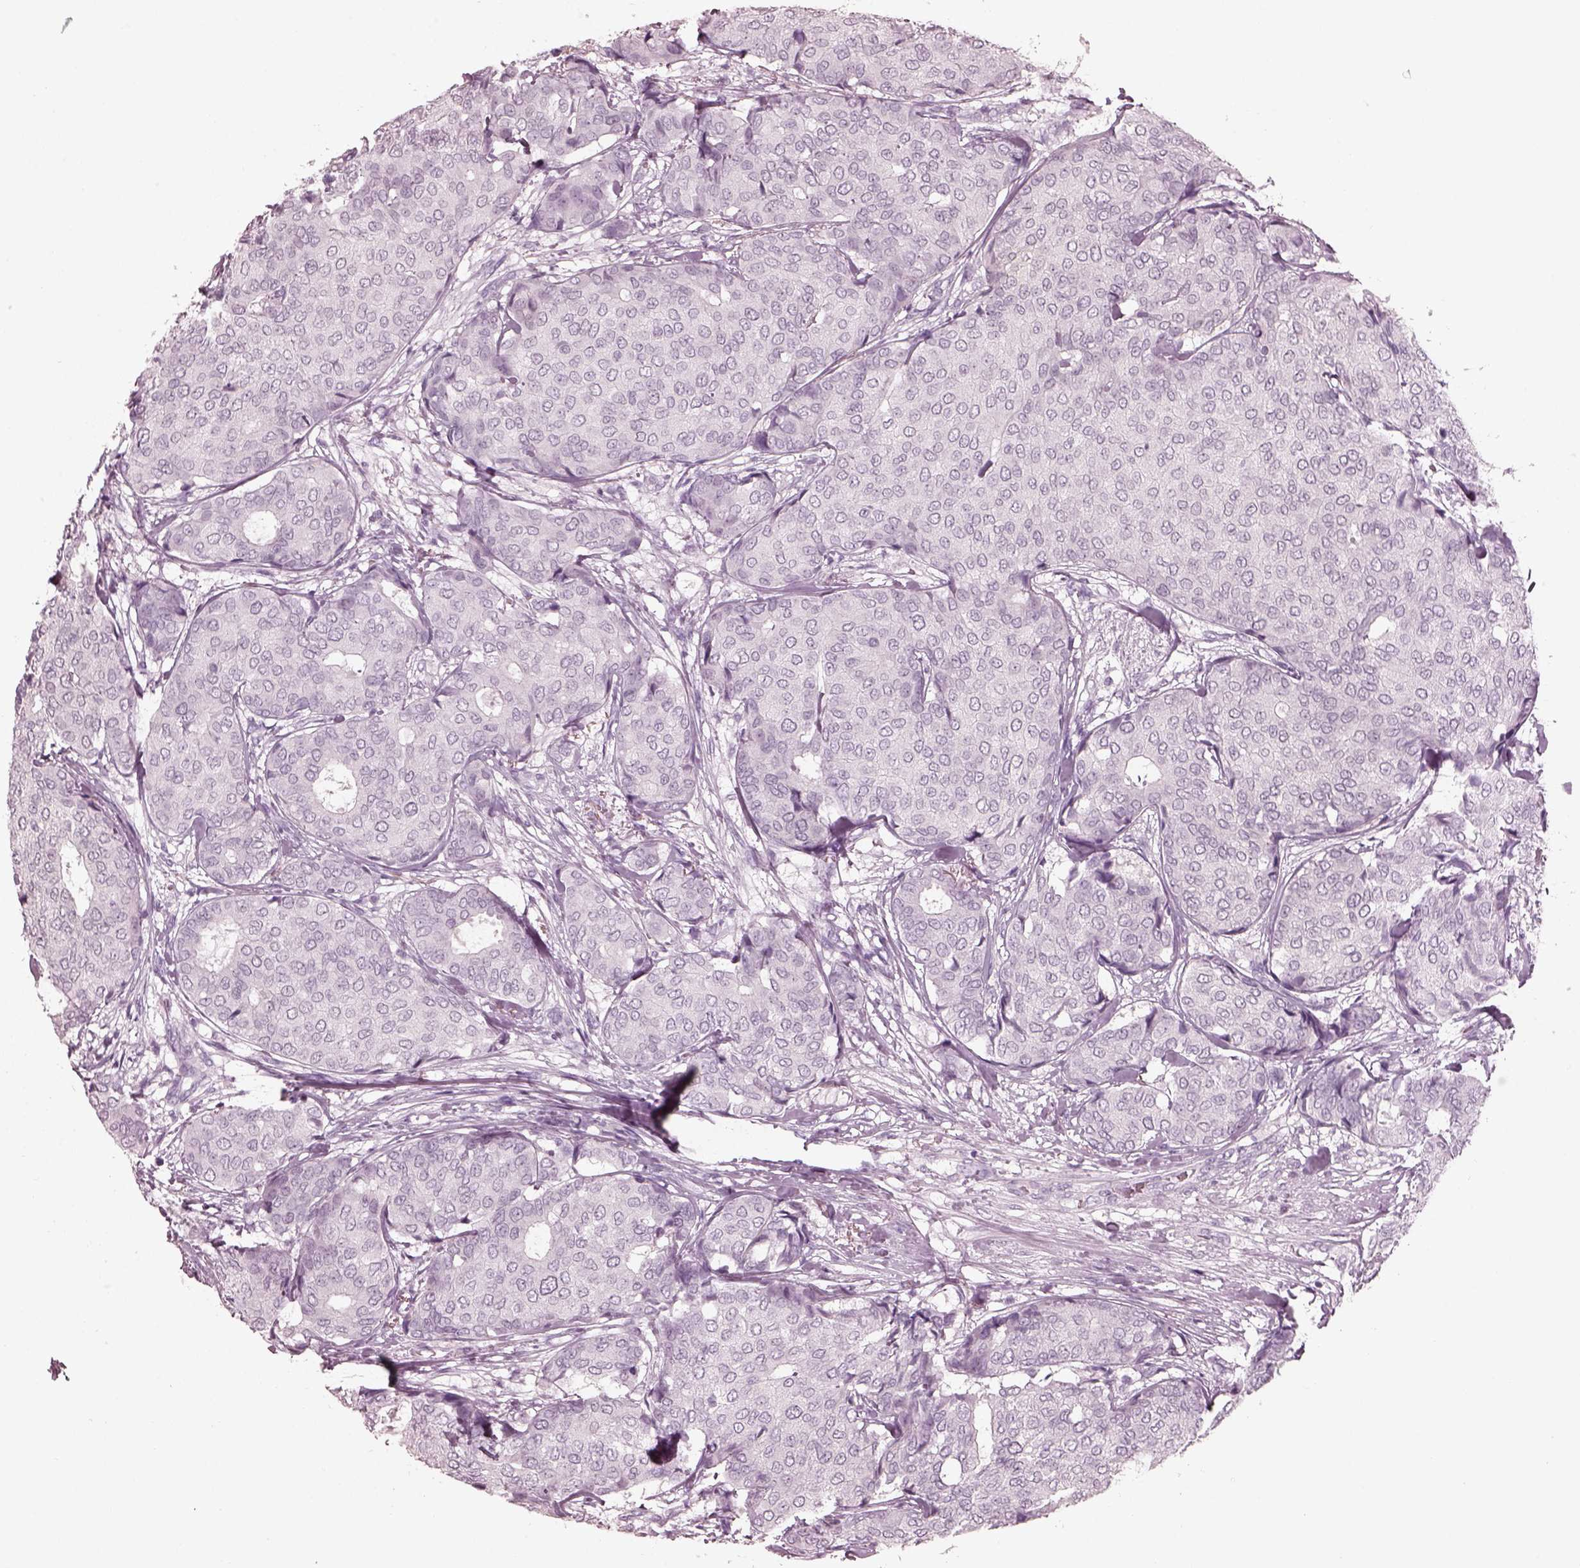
{"staining": {"intensity": "negative", "quantity": "none", "location": "none"}, "tissue": "breast cancer", "cell_type": "Tumor cells", "image_type": "cancer", "snomed": [{"axis": "morphology", "description": "Duct carcinoma"}, {"axis": "topography", "description": "Breast"}], "caption": "High power microscopy histopathology image of an immunohistochemistry micrograph of breast invasive ductal carcinoma, revealing no significant positivity in tumor cells.", "gene": "C2orf81", "patient": {"sex": "female", "age": 75}}